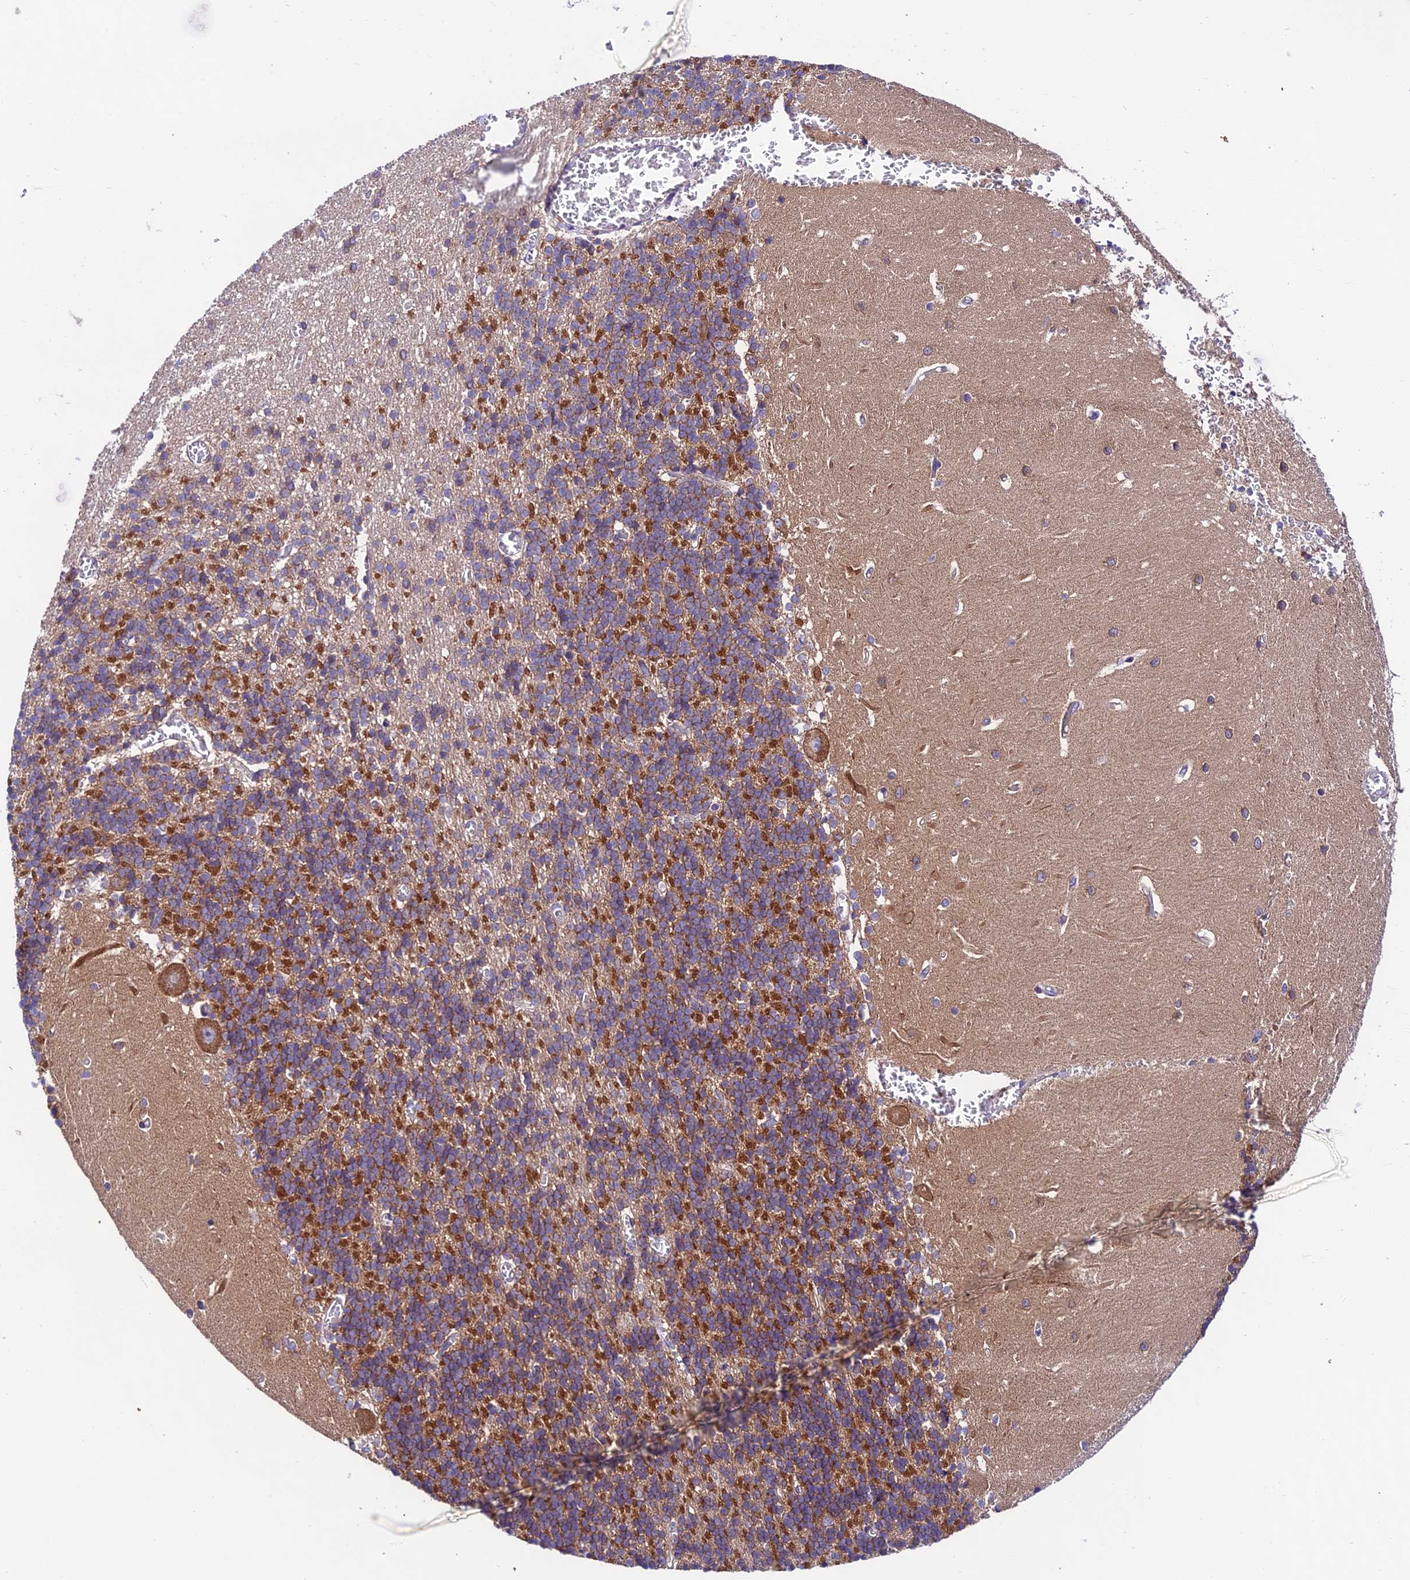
{"staining": {"intensity": "strong", "quantity": "25%-75%", "location": "cytoplasmic/membranous"}, "tissue": "cerebellum", "cell_type": "Cells in granular layer", "image_type": "normal", "snomed": [{"axis": "morphology", "description": "Normal tissue, NOS"}, {"axis": "topography", "description": "Cerebellum"}], "caption": "This image displays immunohistochemistry (IHC) staining of benign human cerebellum, with high strong cytoplasmic/membranous positivity in approximately 25%-75% of cells in granular layer.", "gene": "LACTB2", "patient": {"sex": "male", "age": 37}}